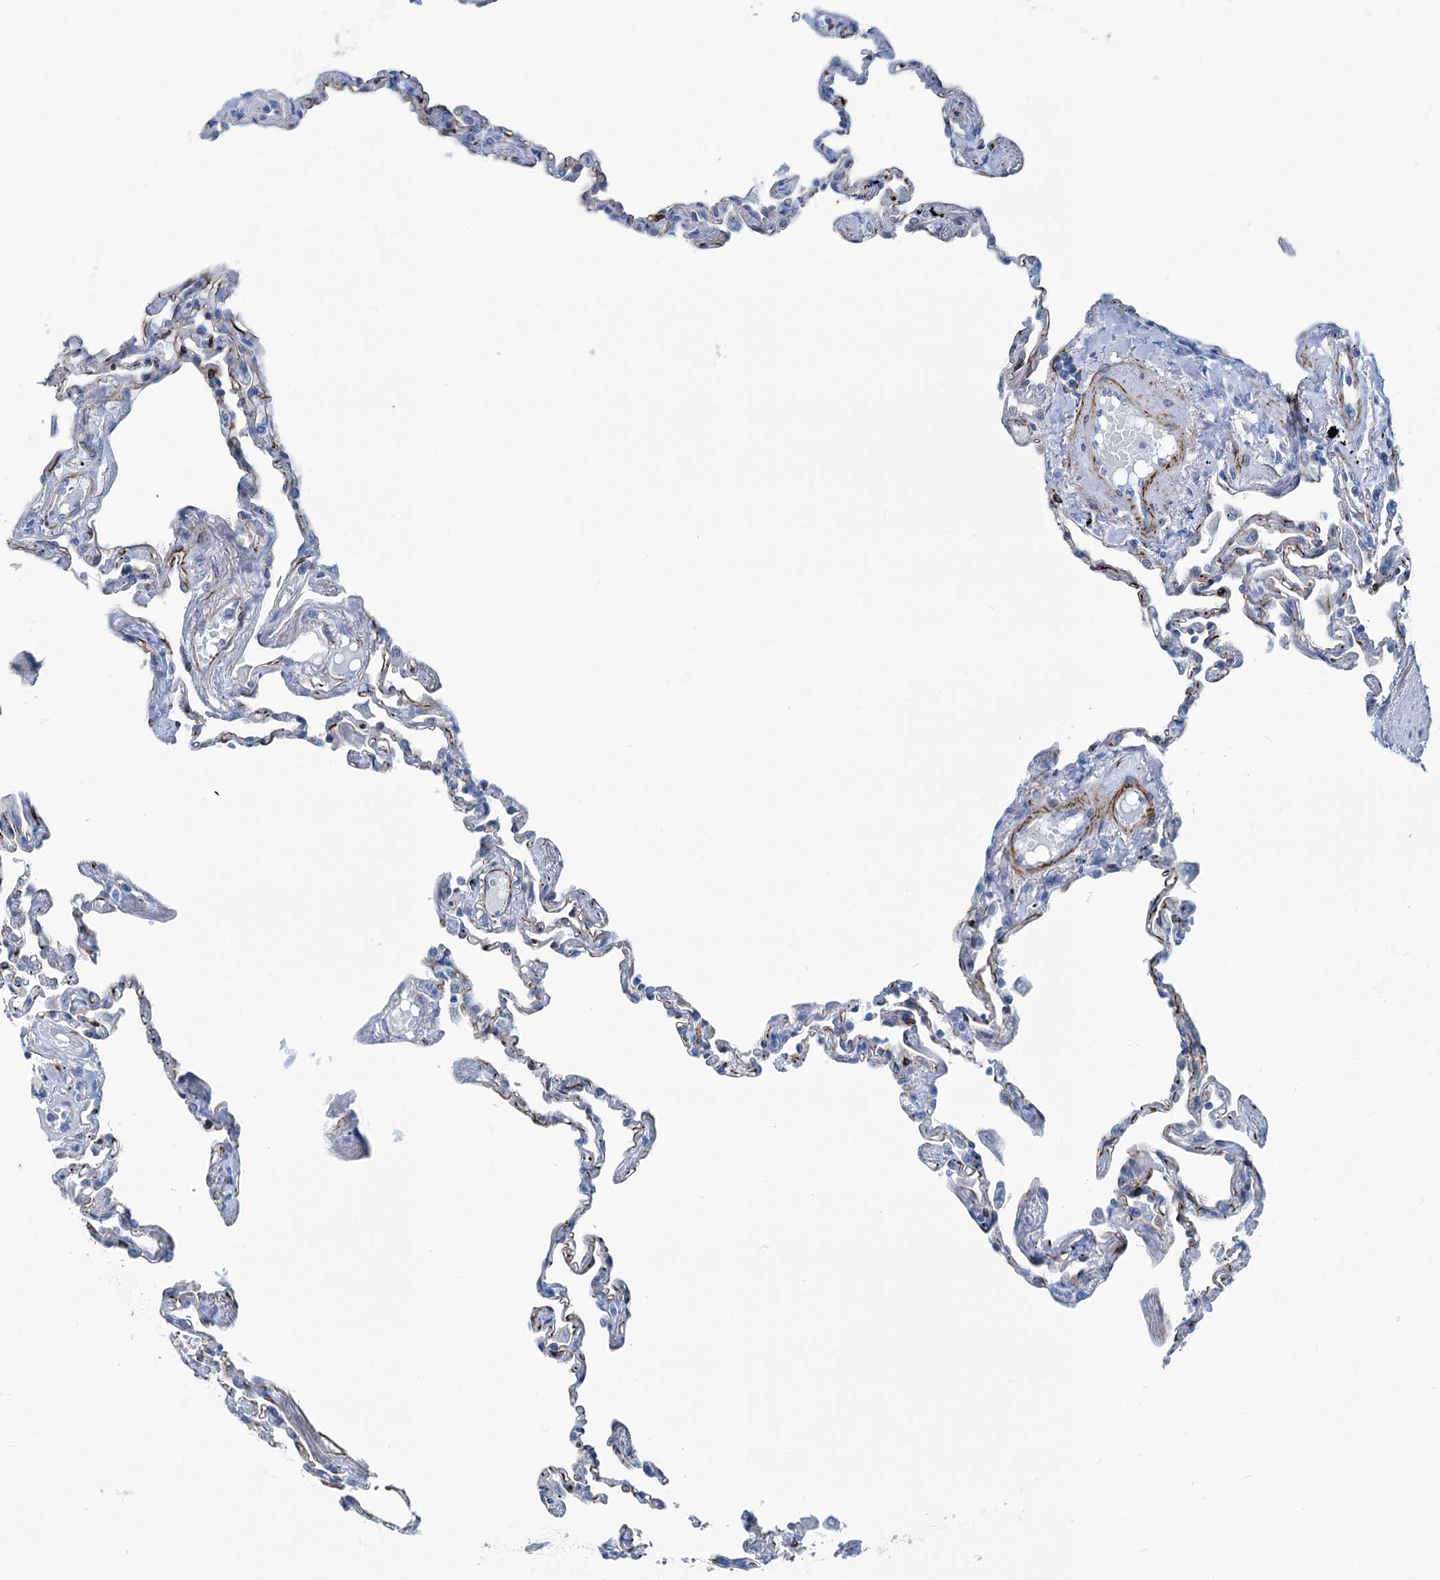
{"staining": {"intensity": "moderate", "quantity": "<25%", "location": "cytoplasmic/membranous"}, "tissue": "lung", "cell_type": "Alveolar cells", "image_type": "normal", "snomed": [{"axis": "morphology", "description": "Normal tissue, NOS"}, {"axis": "topography", "description": "Lung"}], "caption": "High-power microscopy captured an IHC micrograph of normal lung, revealing moderate cytoplasmic/membranous positivity in about <25% of alveolar cells.", "gene": "CALCOCO1", "patient": {"sex": "female", "age": 67}}